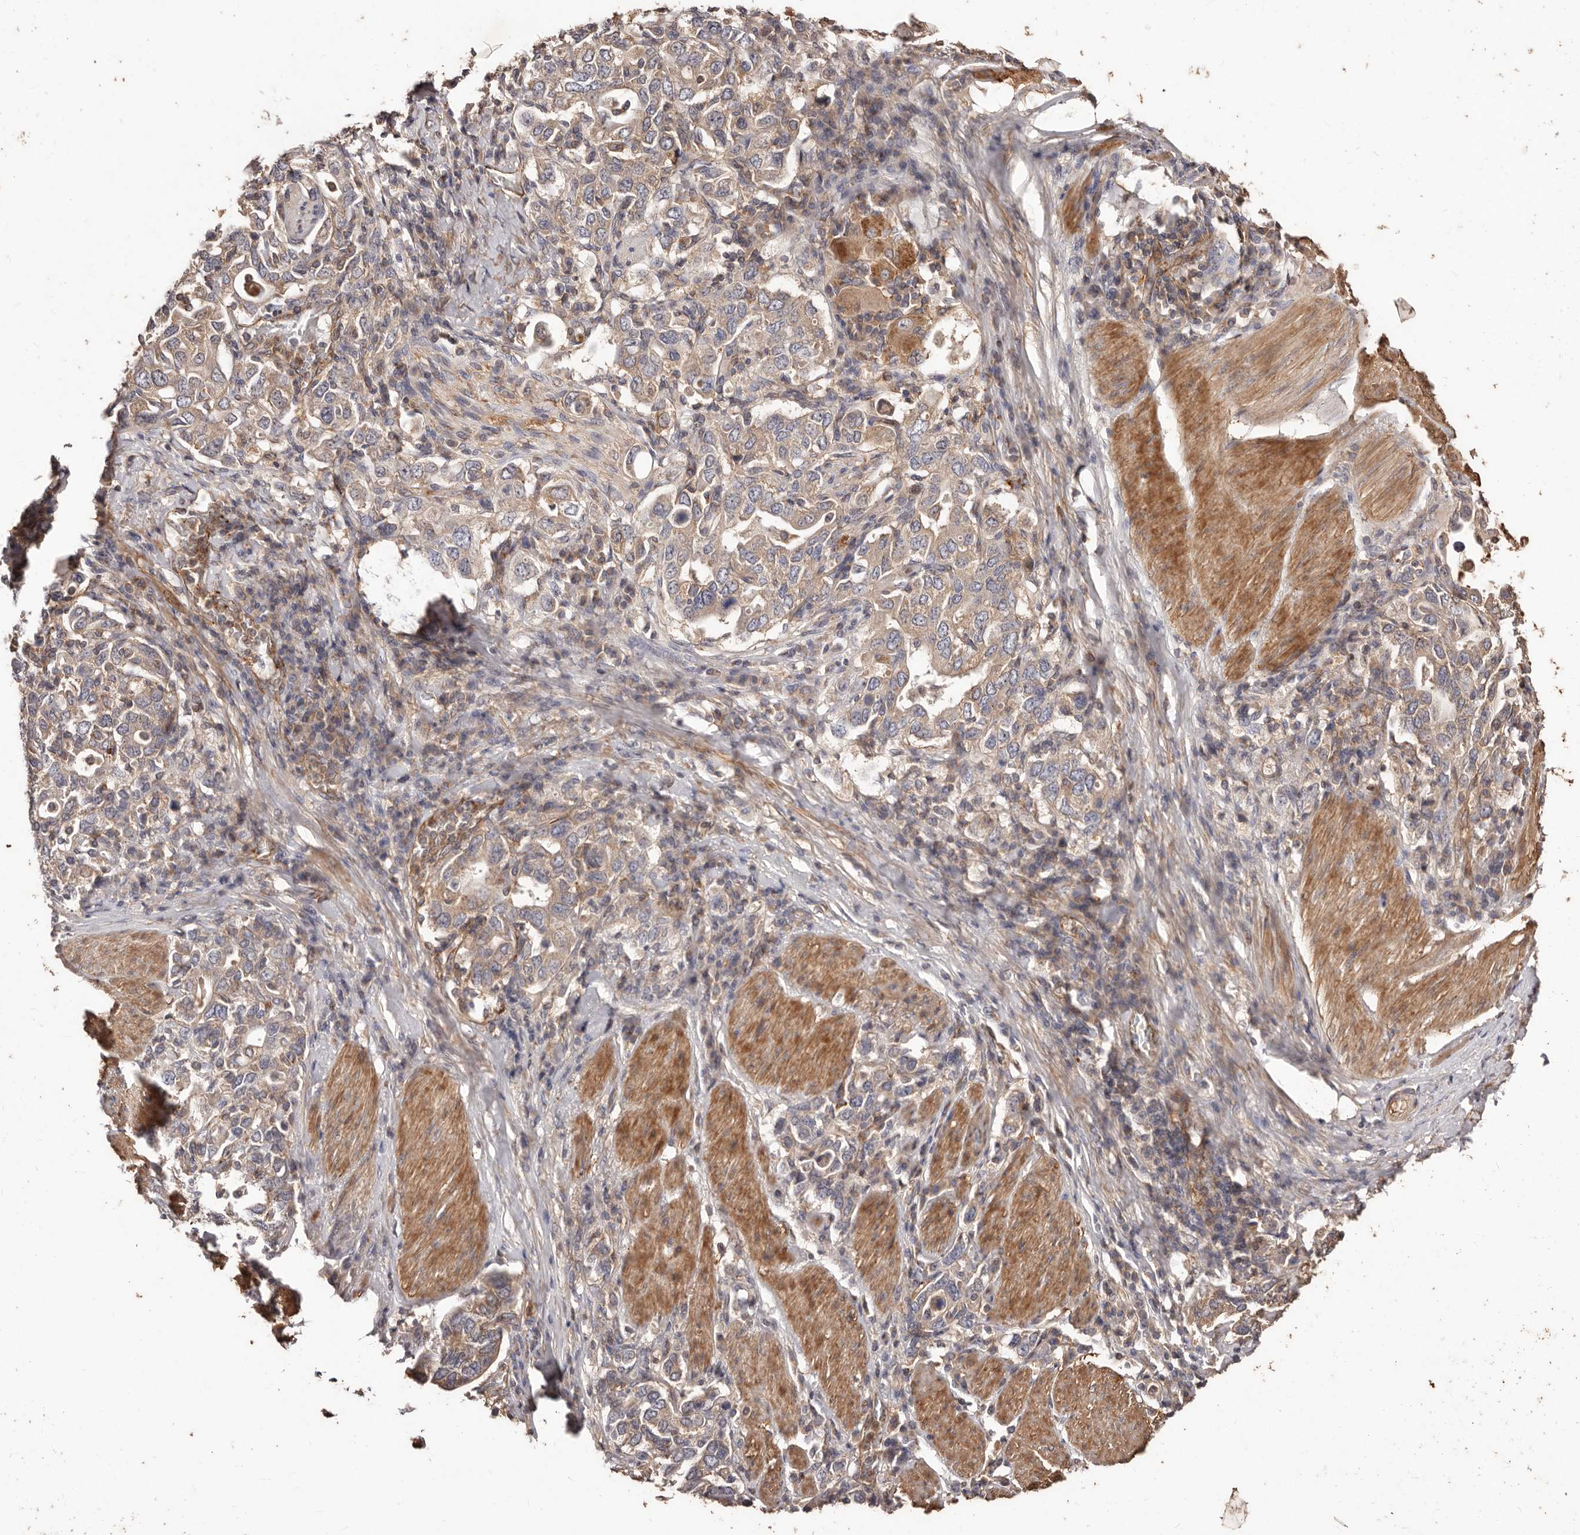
{"staining": {"intensity": "weak", "quantity": ">75%", "location": "cytoplasmic/membranous"}, "tissue": "stomach cancer", "cell_type": "Tumor cells", "image_type": "cancer", "snomed": [{"axis": "morphology", "description": "Adenocarcinoma, NOS"}, {"axis": "topography", "description": "Stomach, upper"}], "caption": "This histopathology image exhibits adenocarcinoma (stomach) stained with immunohistochemistry to label a protein in brown. The cytoplasmic/membranous of tumor cells show weak positivity for the protein. Nuclei are counter-stained blue.", "gene": "CCL14", "patient": {"sex": "male", "age": 62}}